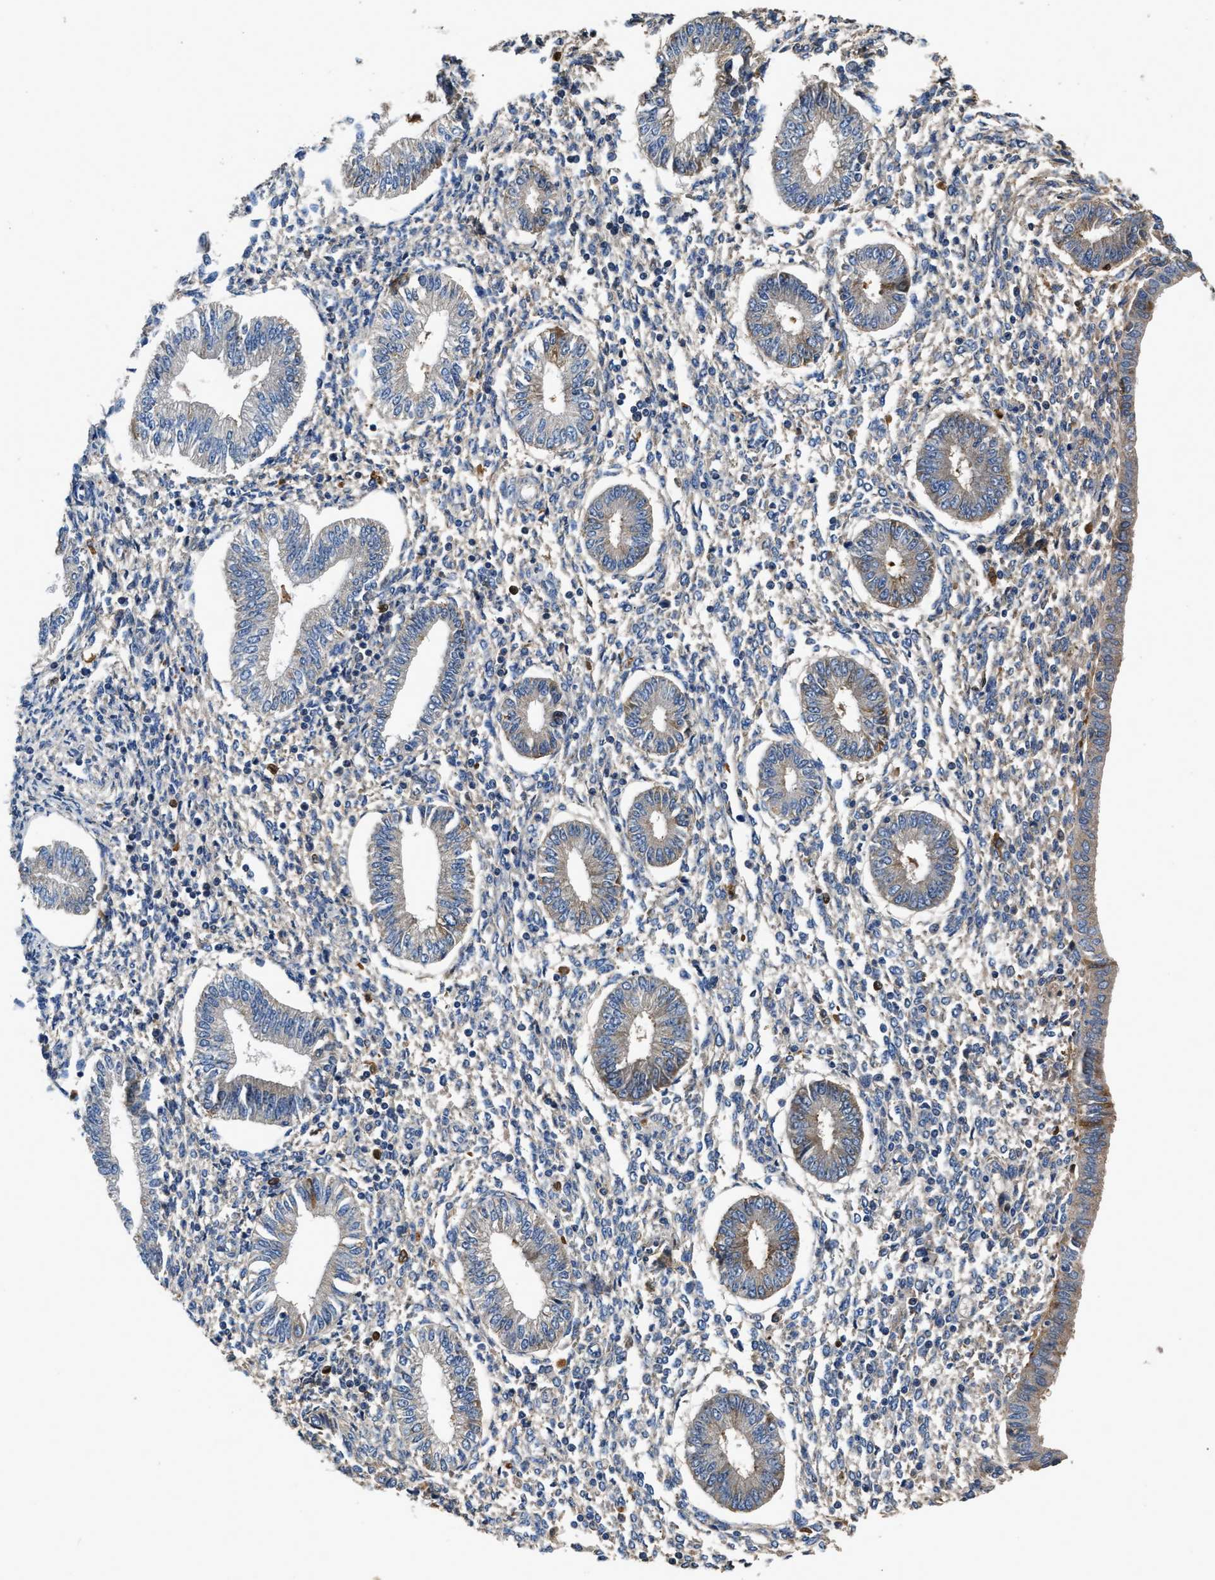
{"staining": {"intensity": "negative", "quantity": "none", "location": "none"}, "tissue": "endometrium", "cell_type": "Cells in endometrial stroma", "image_type": "normal", "snomed": [{"axis": "morphology", "description": "Normal tissue, NOS"}, {"axis": "topography", "description": "Endometrium"}], "caption": "Protein analysis of benign endometrium demonstrates no significant staining in cells in endometrial stroma.", "gene": "C3", "patient": {"sex": "female", "age": 50}}